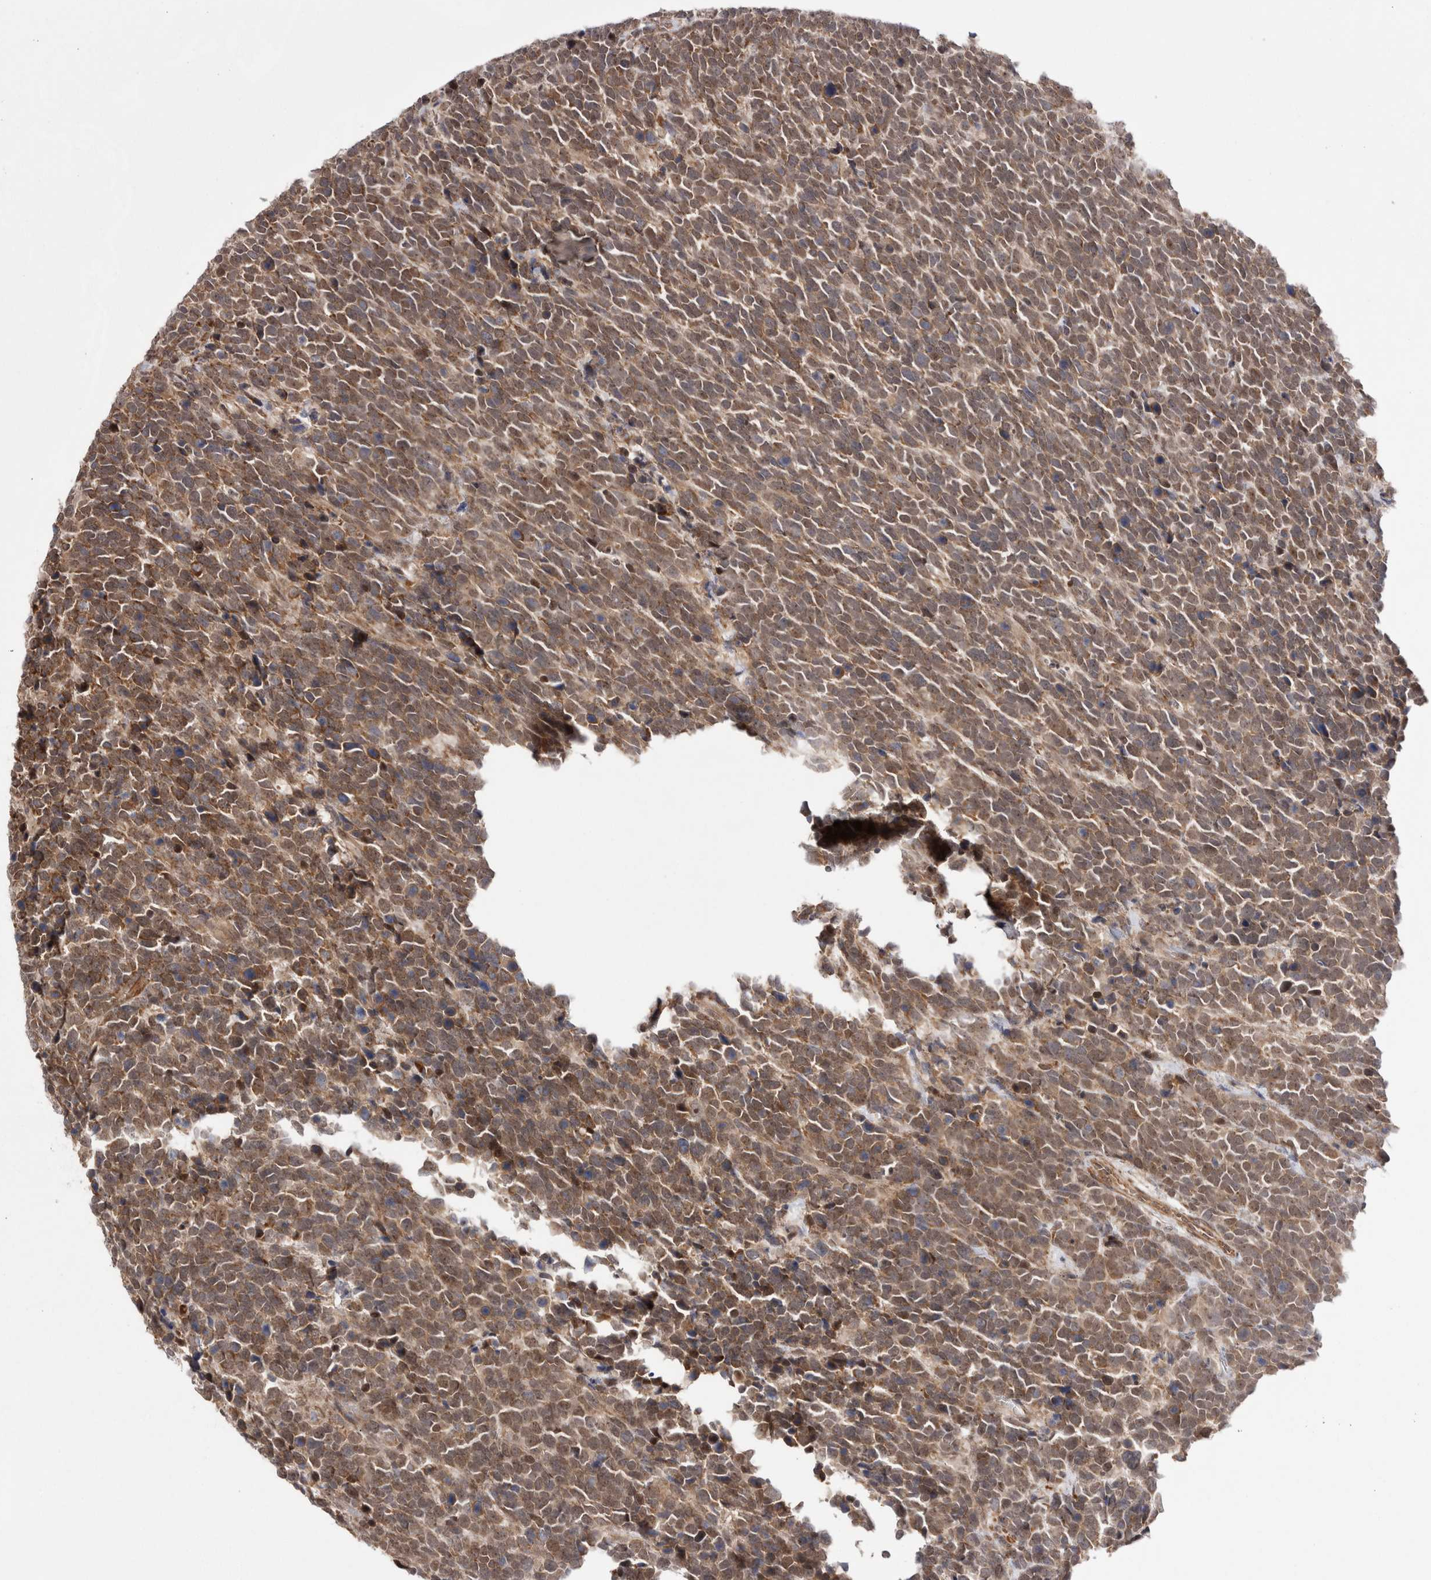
{"staining": {"intensity": "moderate", "quantity": ">75%", "location": "cytoplasmic/membranous"}, "tissue": "urothelial cancer", "cell_type": "Tumor cells", "image_type": "cancer", "snomed": [{"axis": "morphology", "description": "Urothelial carcinoma, High grade"}, {"axis": "topography", "description": "Urinary bladder"}], "caption": "Immunohistochemical staining of urothelial cancer displays moderate cytoplasmic/membranous protein positivity in about >75% of tumor cells. Ihc stains the protein of interest in brown and the nuclei are stained blue.", "gene": "EXOSC4", "patient": {"sex": "female", "age": 82}}